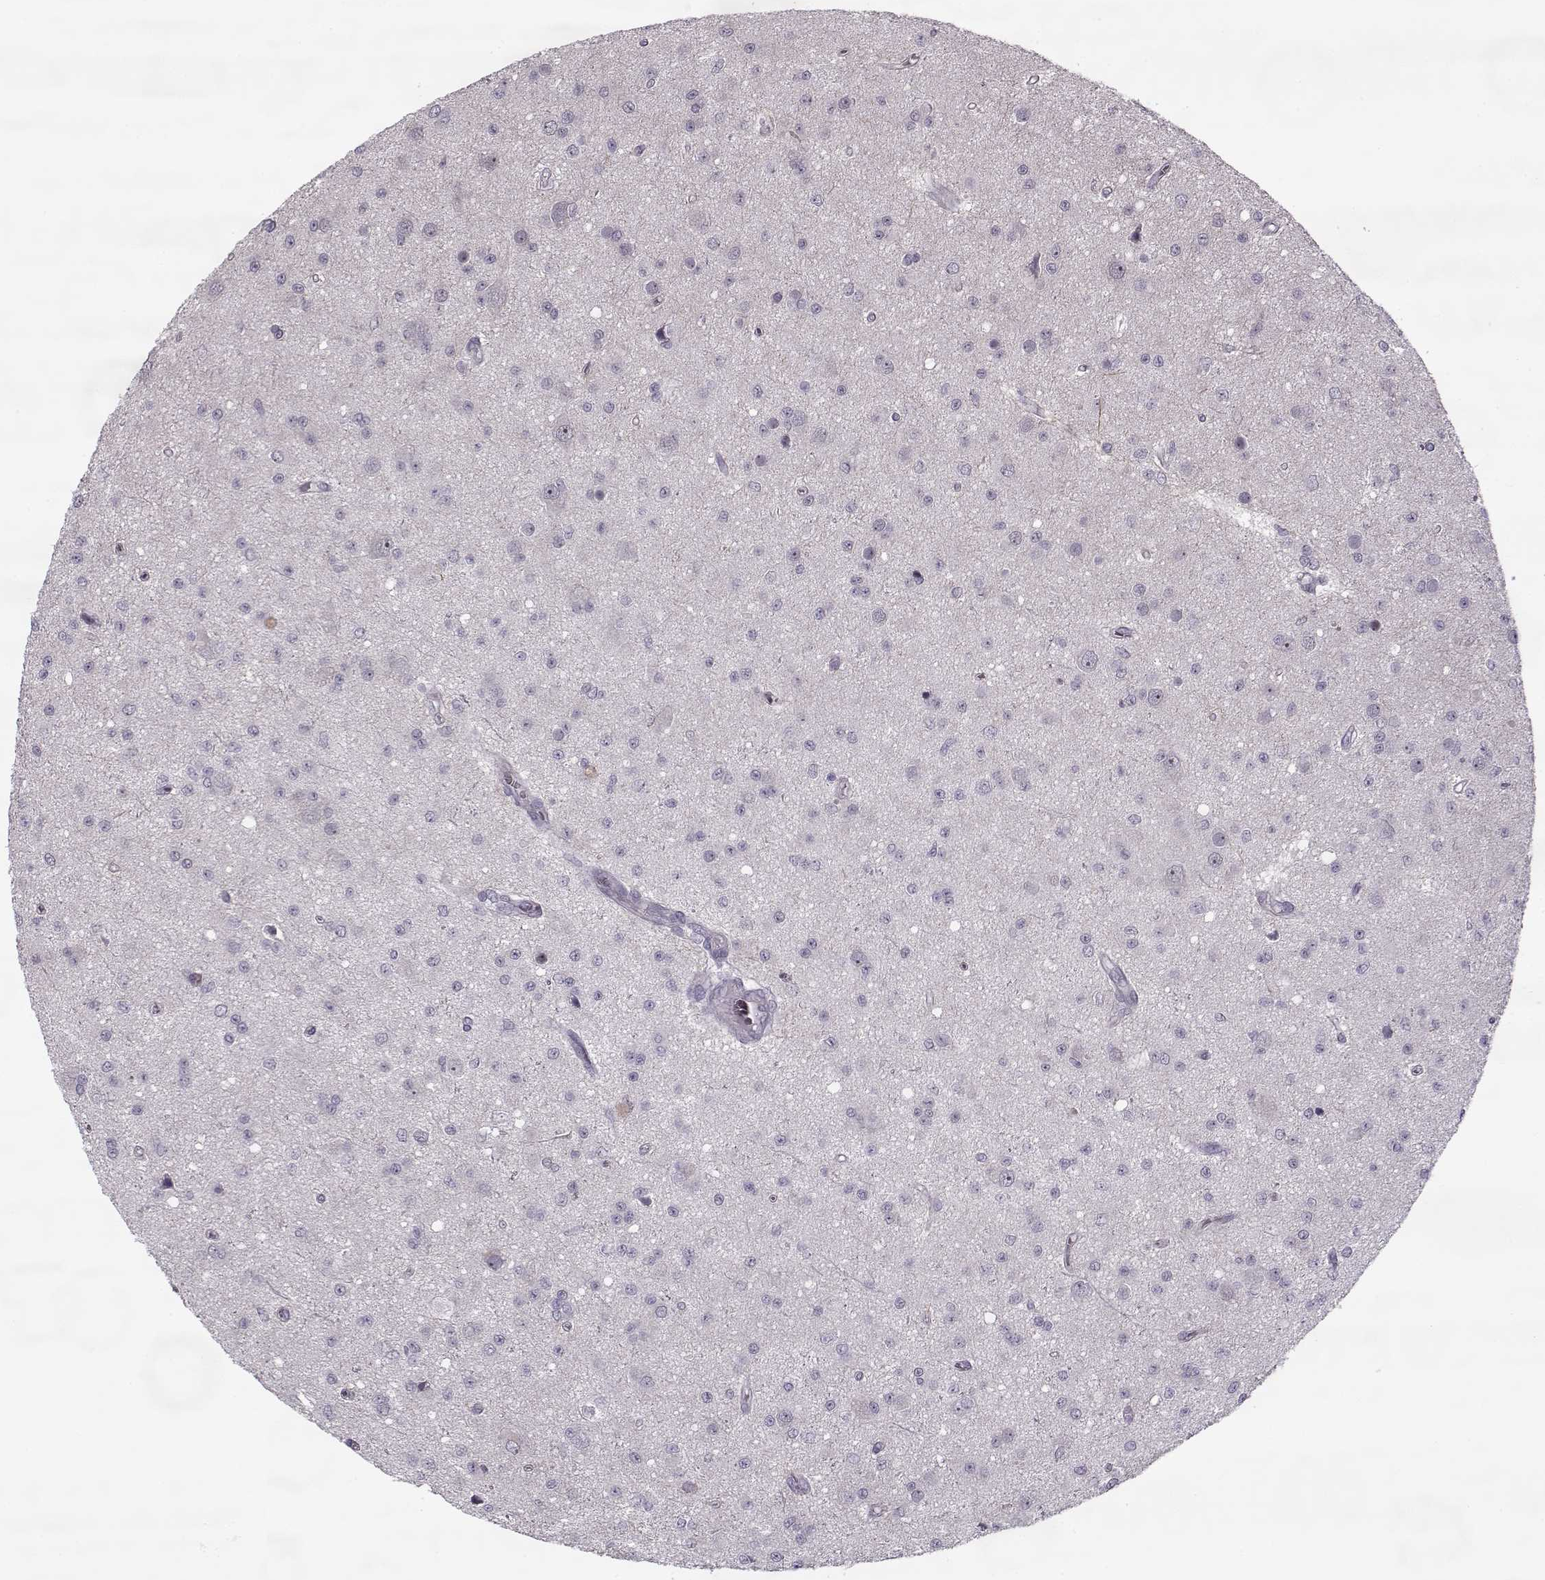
{"staining": {"intensity": "negative", "quantity": "none", "location": "none"}, "tissue": "glioma", "cell_type": "Tumor cells", "image_type": "cancer", "snomed": [{"axis": "morphology", "description": "Glioma, malignant, Low grade"}, {"axis": "topography", "description": "Brain"}], "caption": "The IHC photomicrograph has no significant staining in tumor cells of glioma tissue.", "gene": "PNMT", "patient": {"sex": "female", "age": 45}}